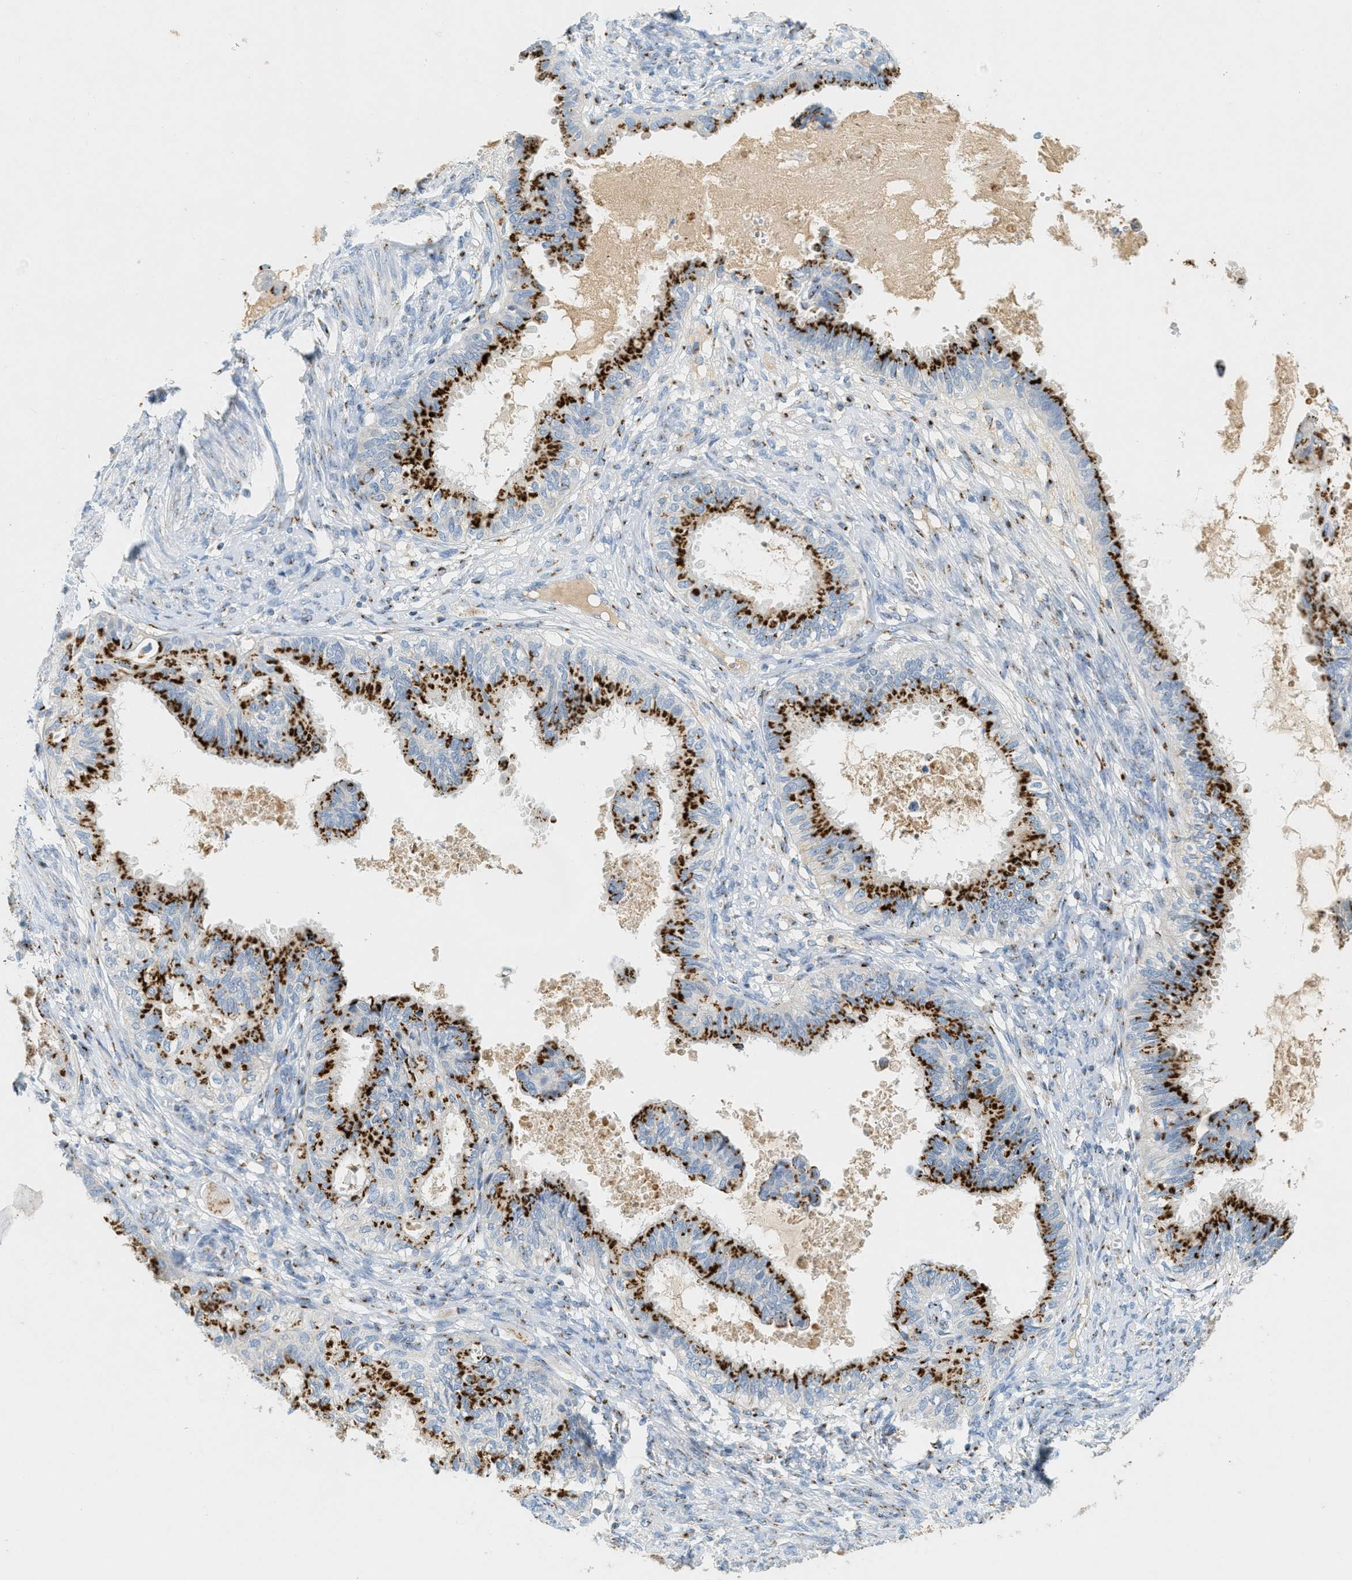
{"staining": {"intensity": "strong", "quantity": ">75%", "location": "cytoplasmic/membranous"}, "tissue": "cervical cancer", "cell_type": "Tumor cells", "image_type": "cancer", "snomed": [{"axis": "morphology", "description": "Normal tissue, NOS"}, {"axis": "morphology", "description": "Adenocarcinoma, NOS"}, {"axis": "topography", "description": "Cervix"}, {"axis": "topography", "description": "Endometrium"}], "caption": "Adenocarcinoma (cervical) tissue reveals strong cytoplasmic/membranous positivity in about >75% of tumor cells (DAB IHC, brown staining for protein, blue staining for nuclei).", "gene": "ENTPD4", "patient": {"sex": "female", "age": 86}}